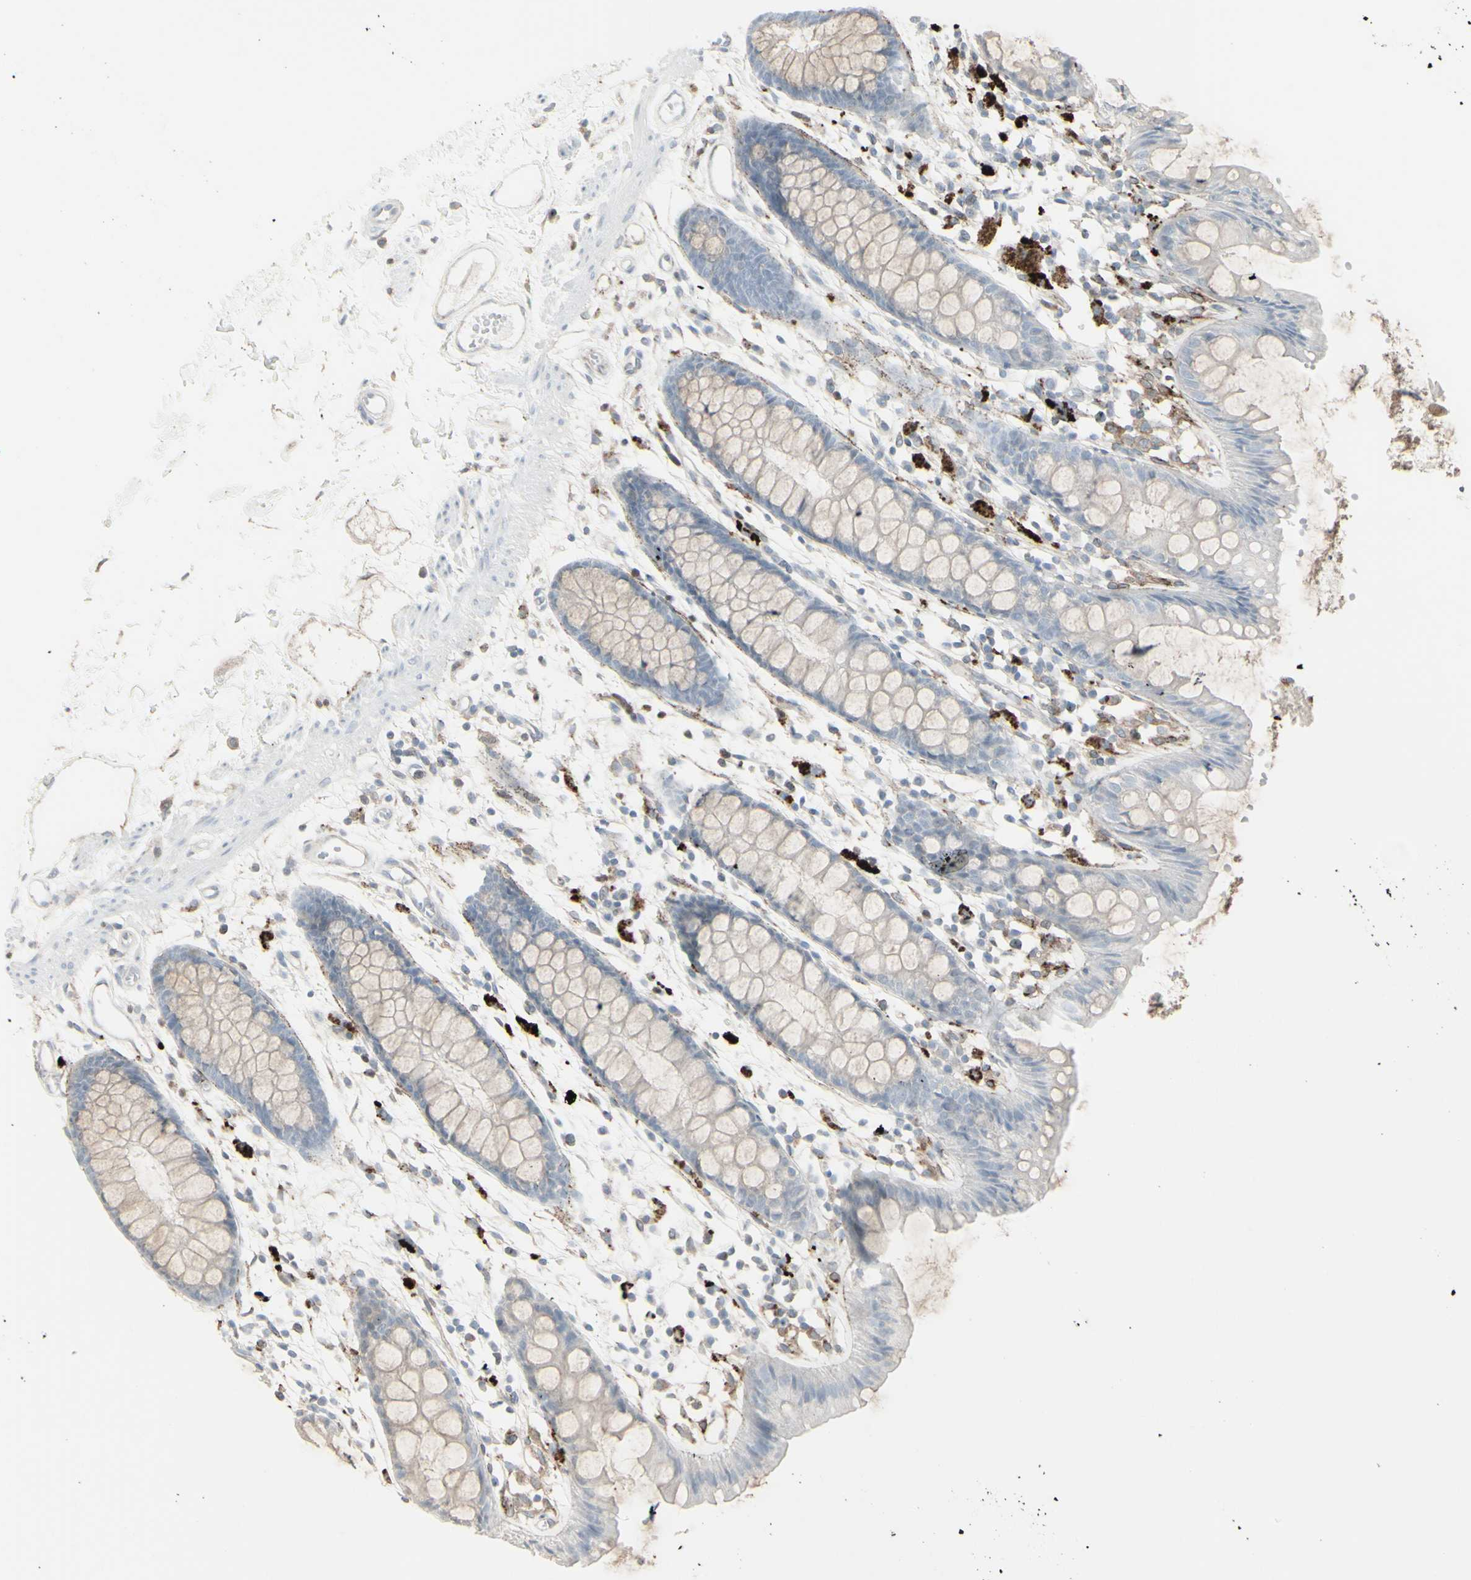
{"staining": {"intensity": "weak", "quantity": "<25%", "location": "cytoplasmic/membranous"}, "tissue": "rectum", "cell_type": "Glandular cells", "image_type": "normal", "snomed": [{"axis": "morphology", "description": "Normal tissue, NOS"}, {"axis": "topography", "description": "Rectum"}], "caption": "IHC histopathology image of normal rectum stained for a protein (brown), which reveals no positivity in glandular cells.", "gene": "GJA1", "patient": {"sex": "female", "age": 66}}